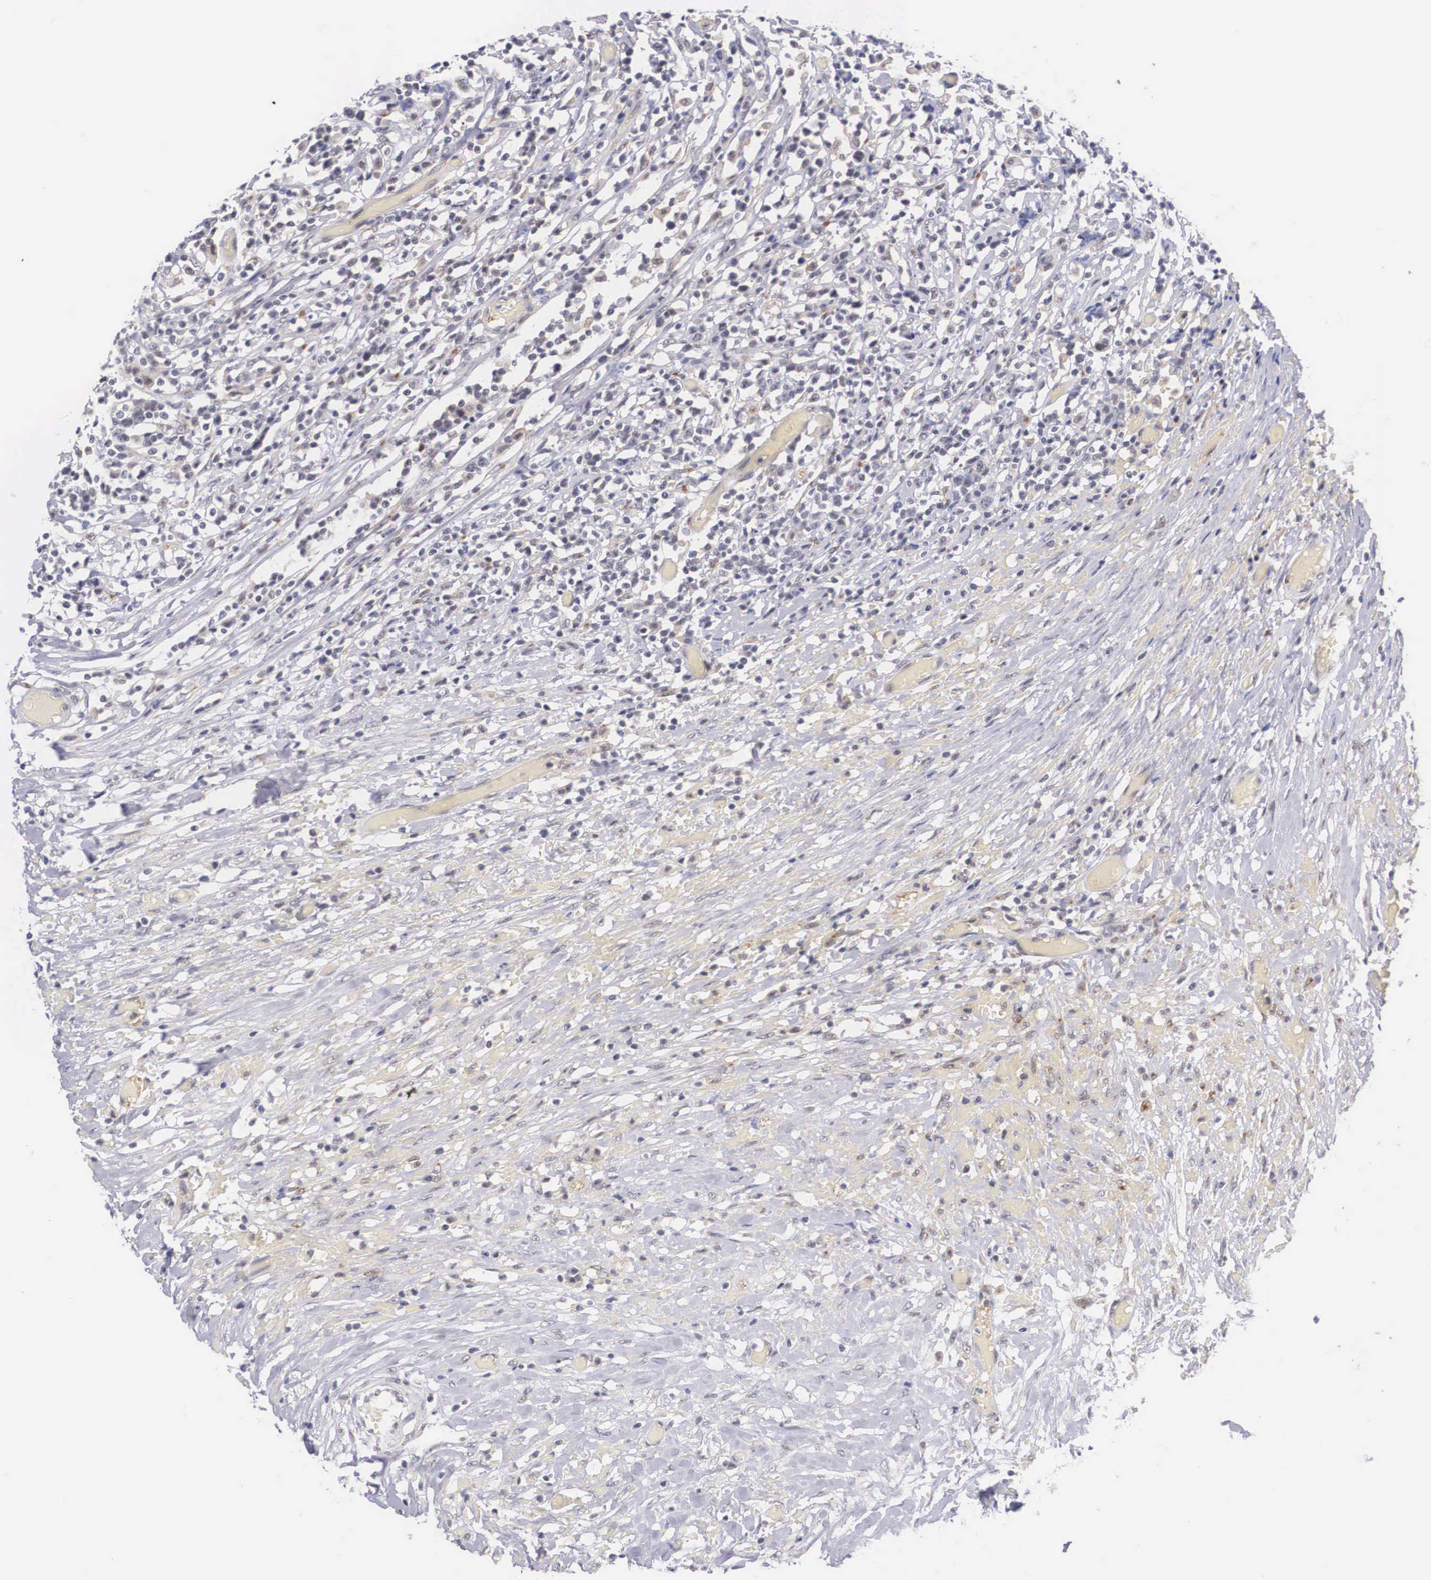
{"staining": {"intensity": "negative", "quantity": "none", "location": "none"}, "tissue": "lymphoma", "cell_type": "Tumor cells", "image_type": "cancer", "snomed": [{"axis": "morphology", "description": "Malignant lymphoma, non-Hodgkin's type, High grade"}, {"axis": "topography", "description": "Colon"}], "caption": "Protein analysis of malignant lymphoma, non-Hodgkin's type (high-grade) exhibits no significant staining in tumor cells. Brightfield microscopy of immunohistochemistry stained with DAB (brown) and hematoxylin (blue), captured at high magnification.", "gene": "NR4A2", "patient": {"sex": "male", "age": 82}}